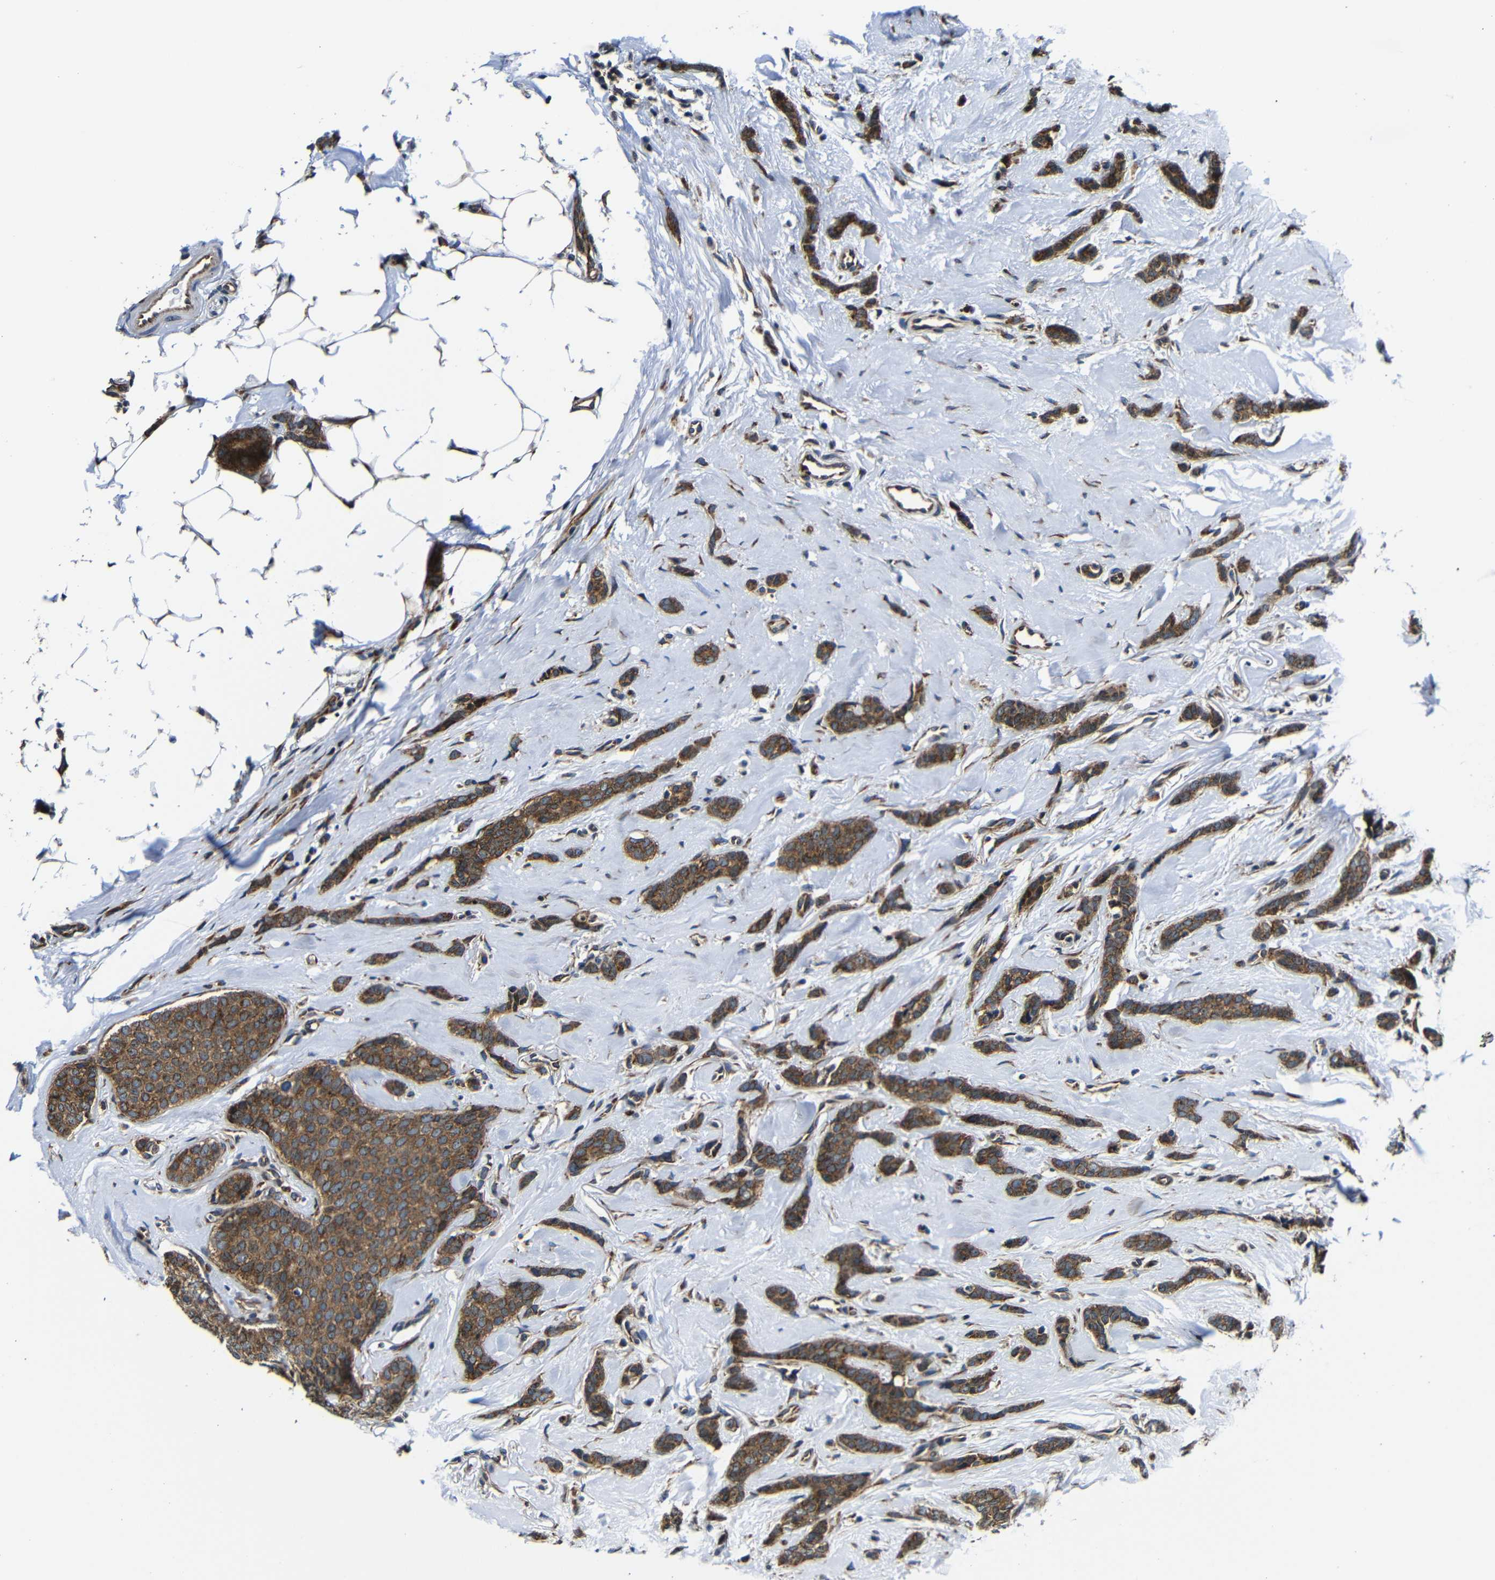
{"staining": {"intensity": "moderate", "quantity": ">75%", "location": "cytoplasmic/membranous"}, "tissue": "breast cancer", "cell_type": "Tumor cells", "image_type": "cancer", "snomed": [{"axis": "morphology", "description": "Lobular carcinoma"}, {"axis": "topography", "description": "Skin"}, {"axis": "topography", "description": "Breast"}], "caption": "Protein staining demonstrates moderate cytoplasmic/membranous positivity in about >75% of tumor cells in breast lobular carcinoma. The staining is performed using DAB (3,3'-diaminobenzidine) brown chromogen to label protein expression. The nuclei are counter-stained blue using hematoxylin.", "gene": "ABCE1", "patient": {"sex": "female", "age": 46}}